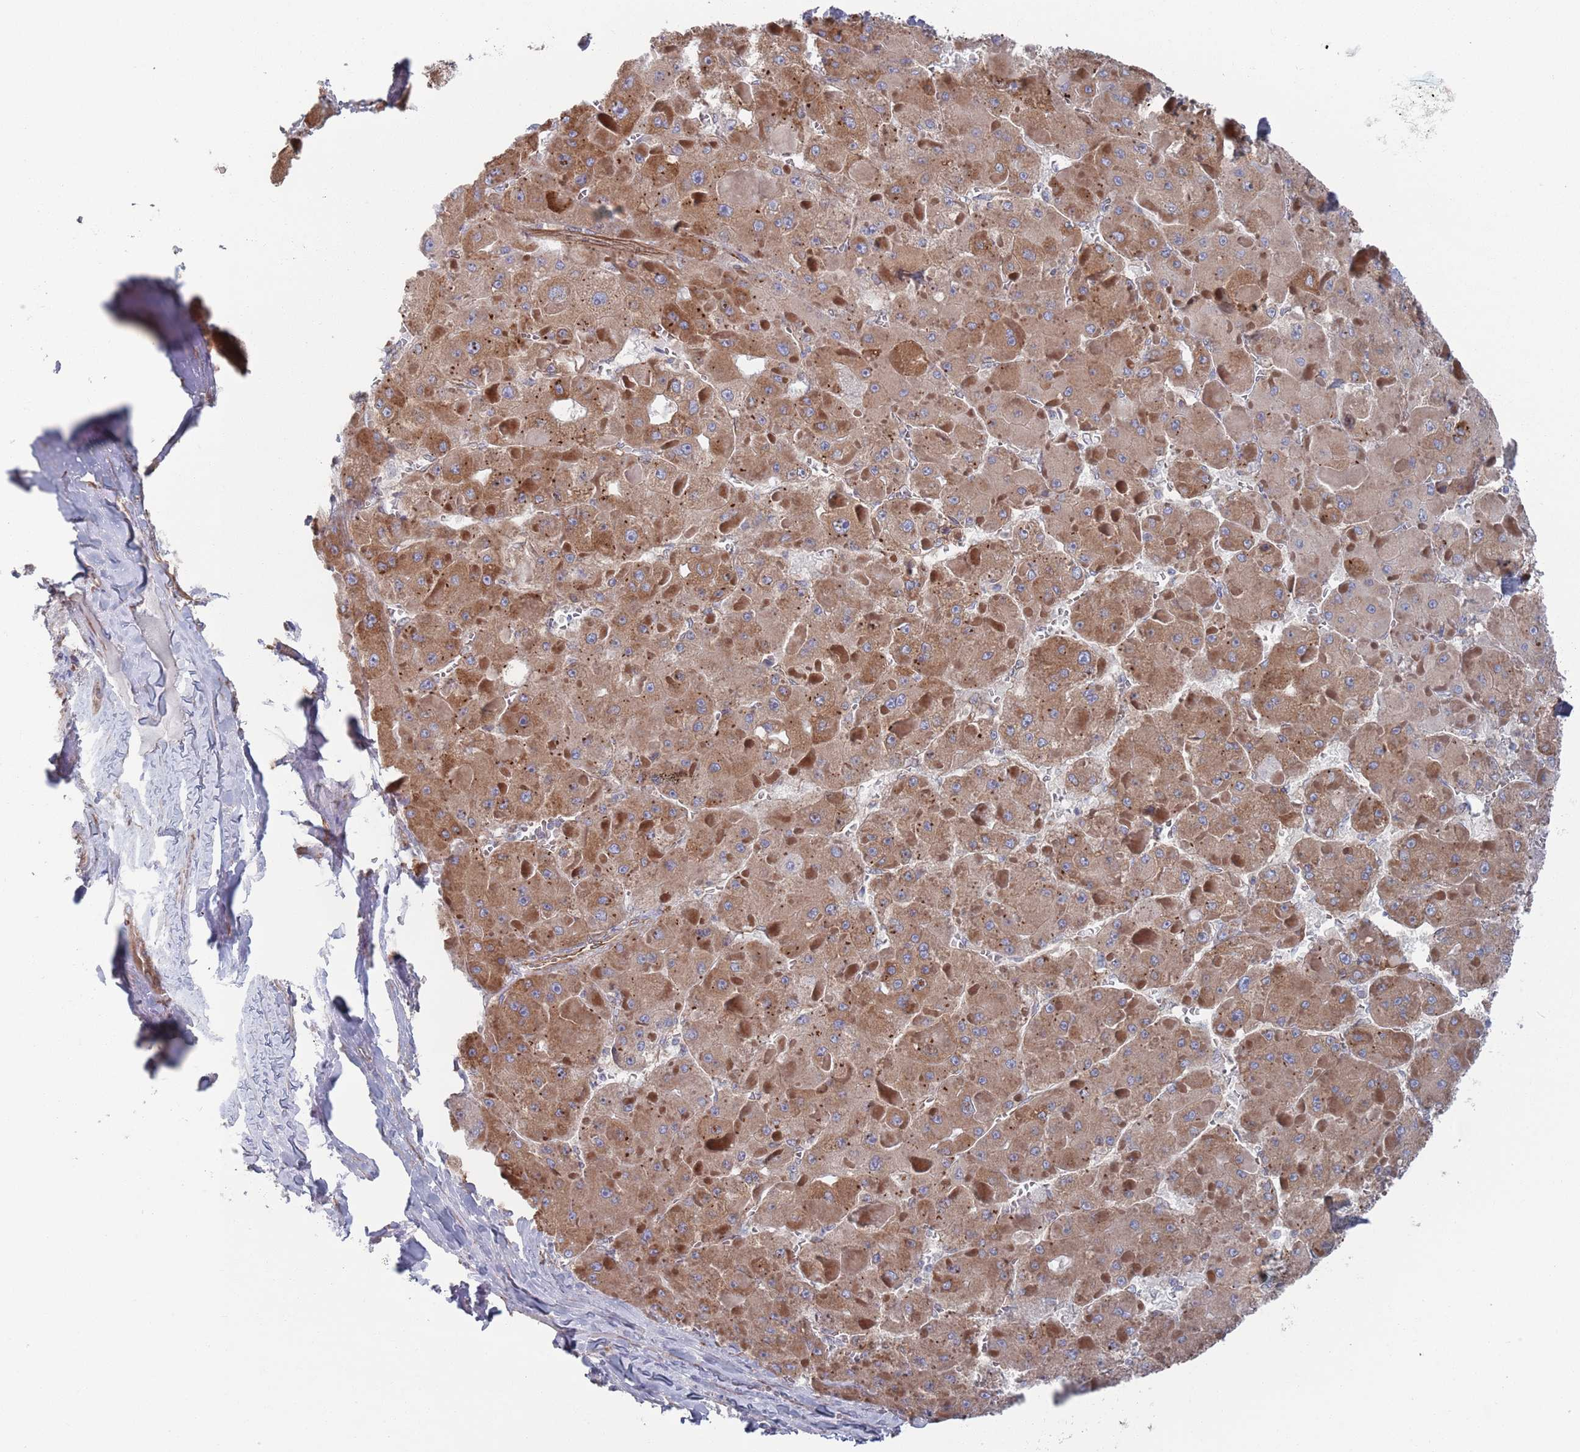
{"staining": {"intensity": "moderate", "quantity": ">75%", "location": "cytoplasmic/membranous"}, "tissue": "liver cancer", "cell_type": "Tumor cells", "image_type": "cancer", "snomed": [{"axis": "morphology", "description": "Carcinoma, Hepatocellular, NOS"}, {"axis": "topography", "description": "Liver"}], "caption": "DAB (3,3'-diaminobenzidine) immunohistochemical staining of human liver hepatocellular carcinoma exhibits moderate cytoplasmic/membranous protein positivity in approximately >75% of tumor cells.", "gene": "CCDC106", "patient": {"sex": "female", "age": 73}}